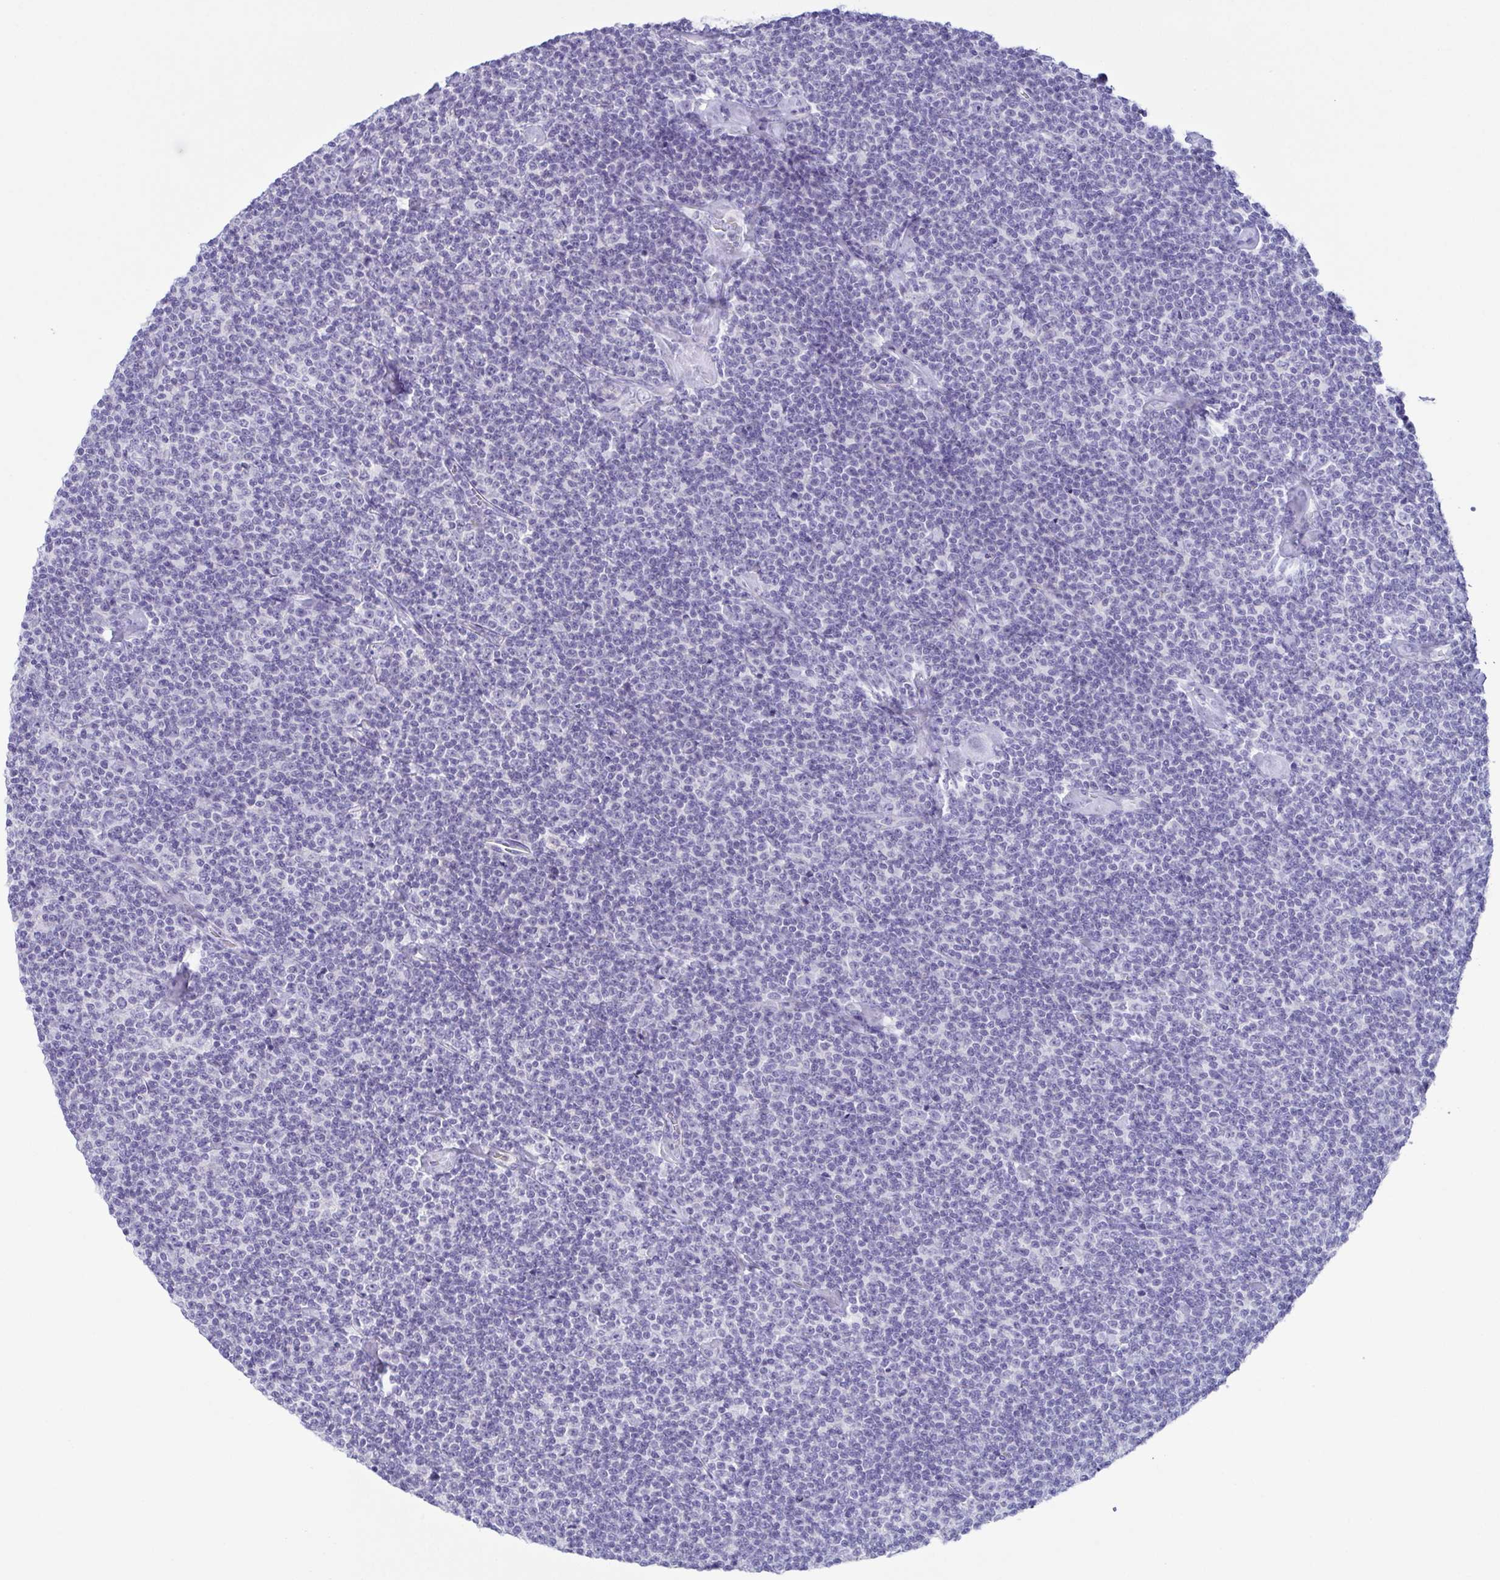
{"staining": {"intensity": "negative", "quantity": "none", "location": "none"}, "tissue": "lymphoma", "cell_type": "Tumor cells", "image_type": "cancer", "snomed": [{"axis": "morphology", "description": "Malignant lymphoma, non-Hodgkin's type, Low grade"}, {"axis": "topography", "description": "Lymph node"}], "caption": "Histopathology image shows no protein positivity in tumor cells of lymphoma tissue.", "gene": "AZU1", "patient": {"sex": "male", "age": 81}}